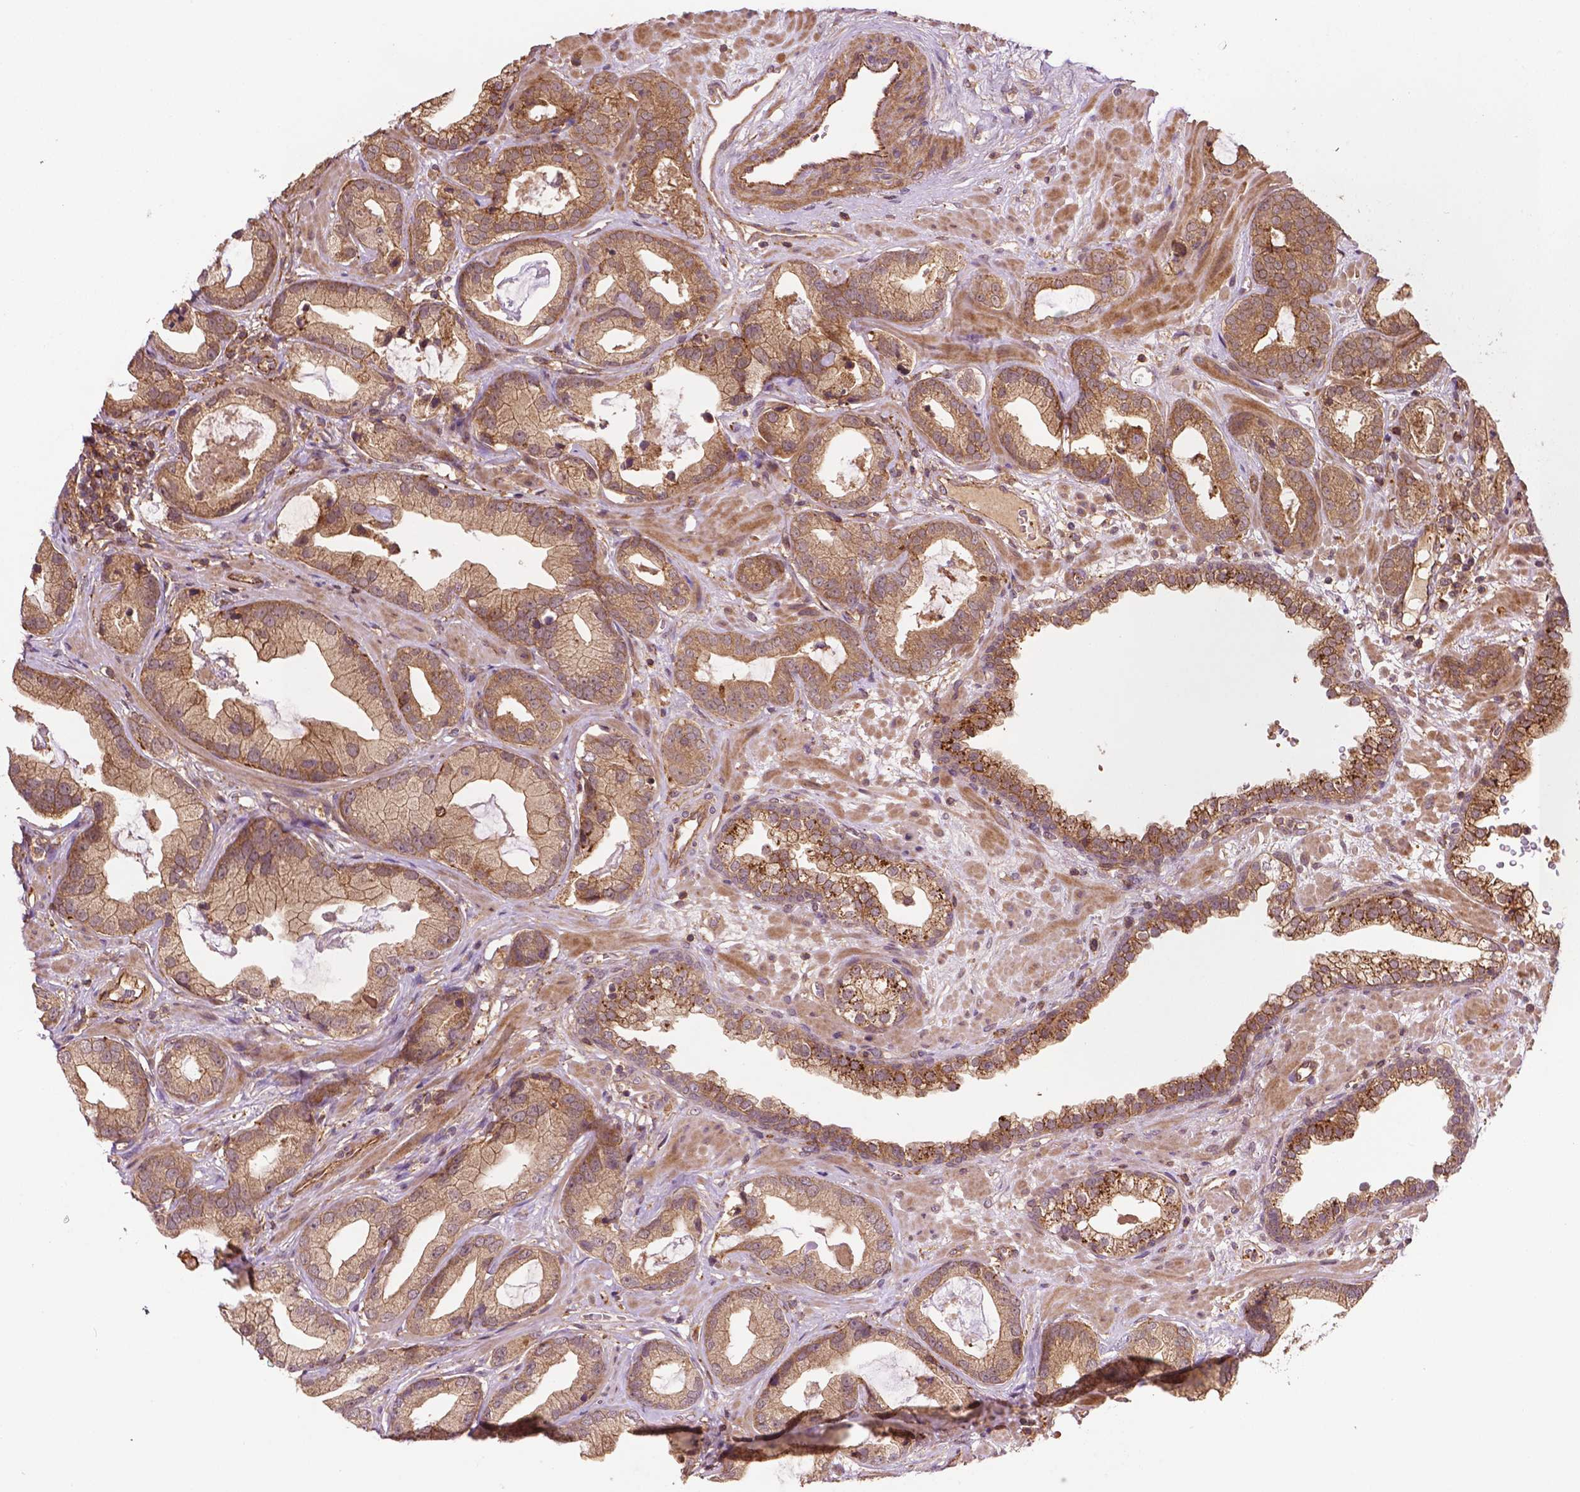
{"staining": {"intensity": "moderate", "quantity": ">75%", "location": "cytoplasmic/membranous"}, "tissue": "prostate cancer", "cell_type": "Tumor cells", "image_type": "cancer", "snomed": [{"axis": "morphology", "description": "Adenocarcinoma, Low grade"}, {"axis": "topography", "description": "Prostate"}], "caption": "Tumor cells display medium levels of moderate cytoplasmic/membranous positivity in approximately >75% of cells in human prostate cancer.", "gene": "ZMYND19", "patient": {"sex": "male", "age": 62}}